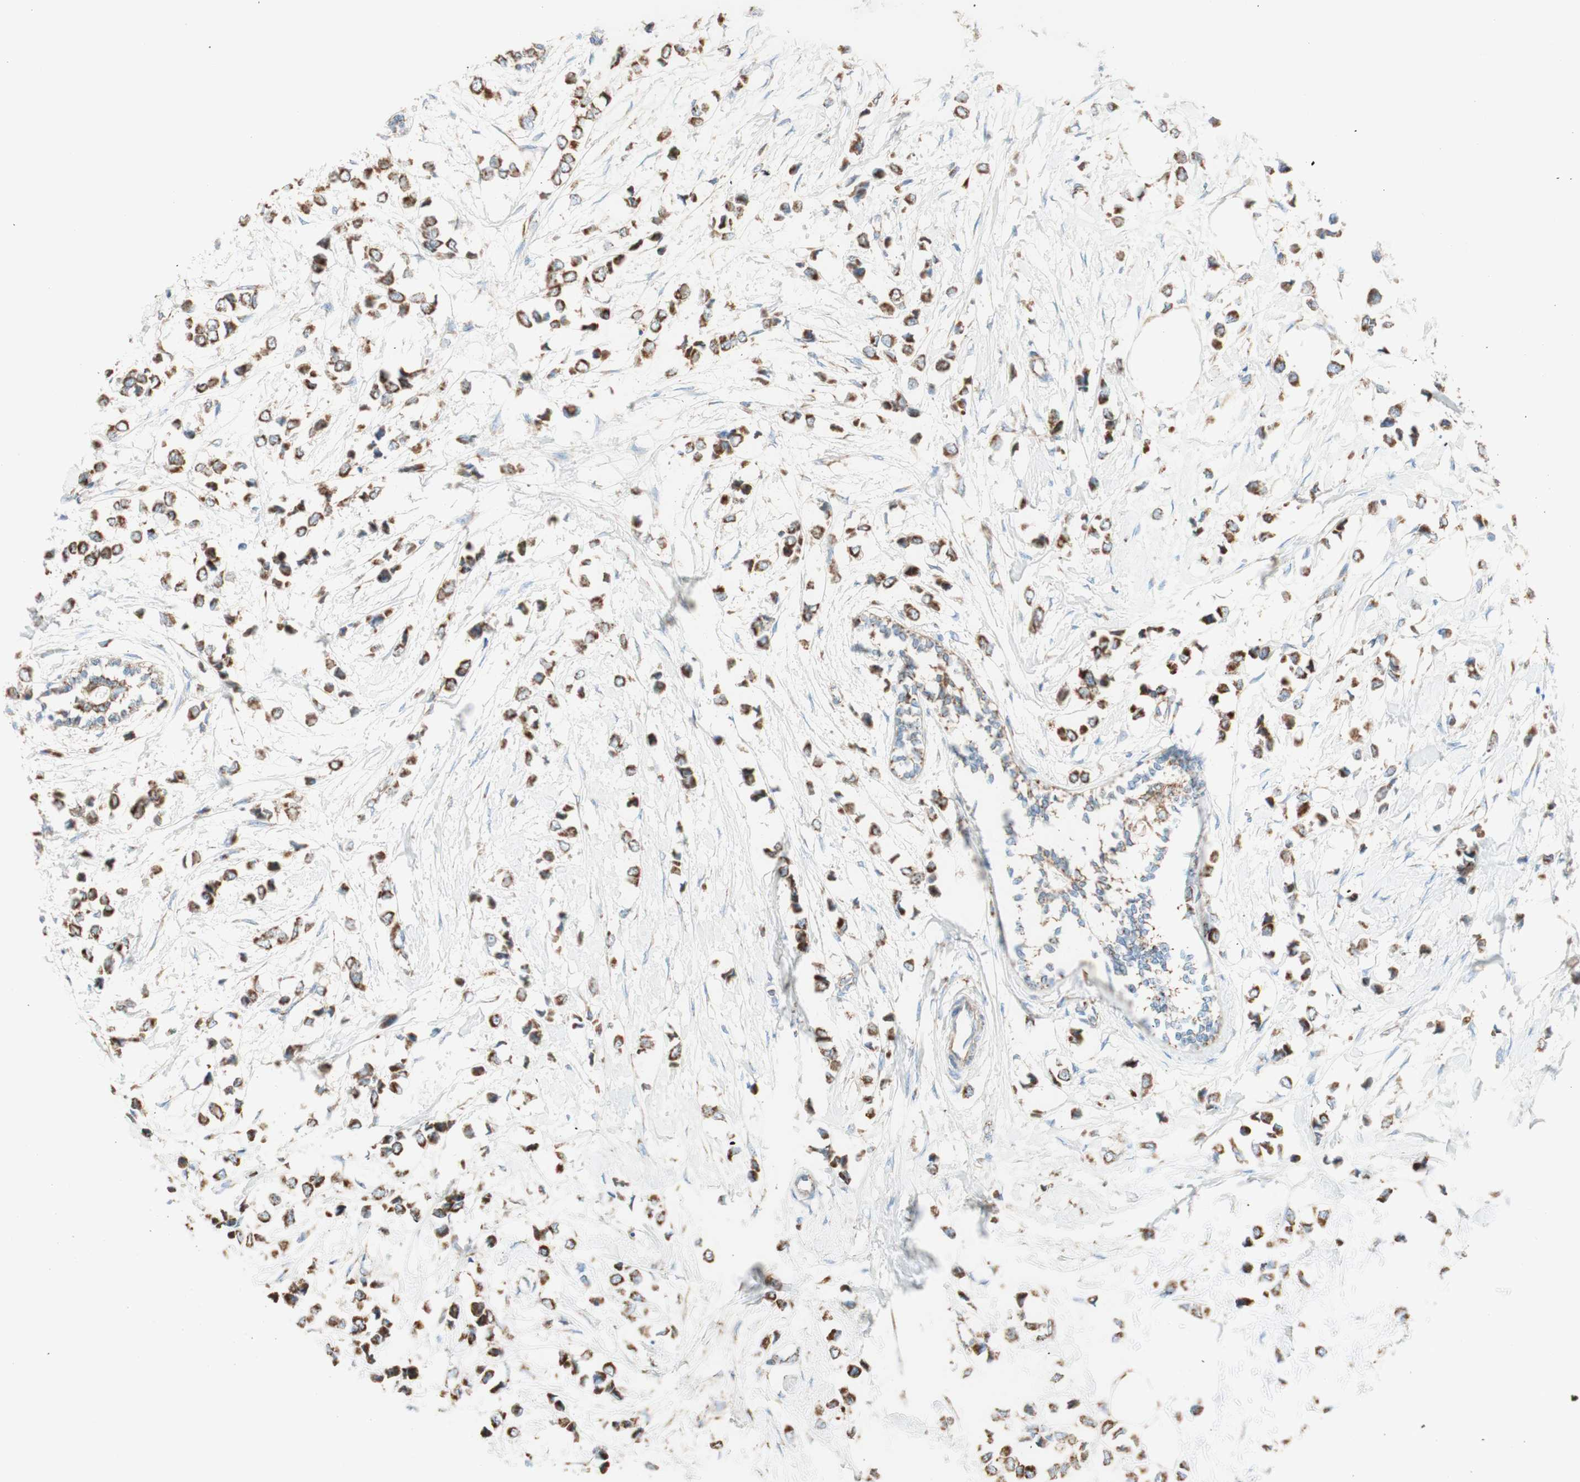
{"staining": {"intensity": "strong", "quantity": ">75%", "location": "cytoplasmic/membranous"}, "tissue": "breast cancer", "cell_type": "Tumor cells", "image_type": "cancer", "snomed": [{"axis": "morphology", "description": "Lobular carcinoma"}, {"axis": "topography", "description": "Breast"}], "caption": "An IHC micrograph of neoplastic tissue is shown. Protein staining in brown labels strong cytoplasmic/membranous positivity in breast cancer within tumor cells.", "gene": "TOMM20", "patient": {"sex": "female", "age": 51}}